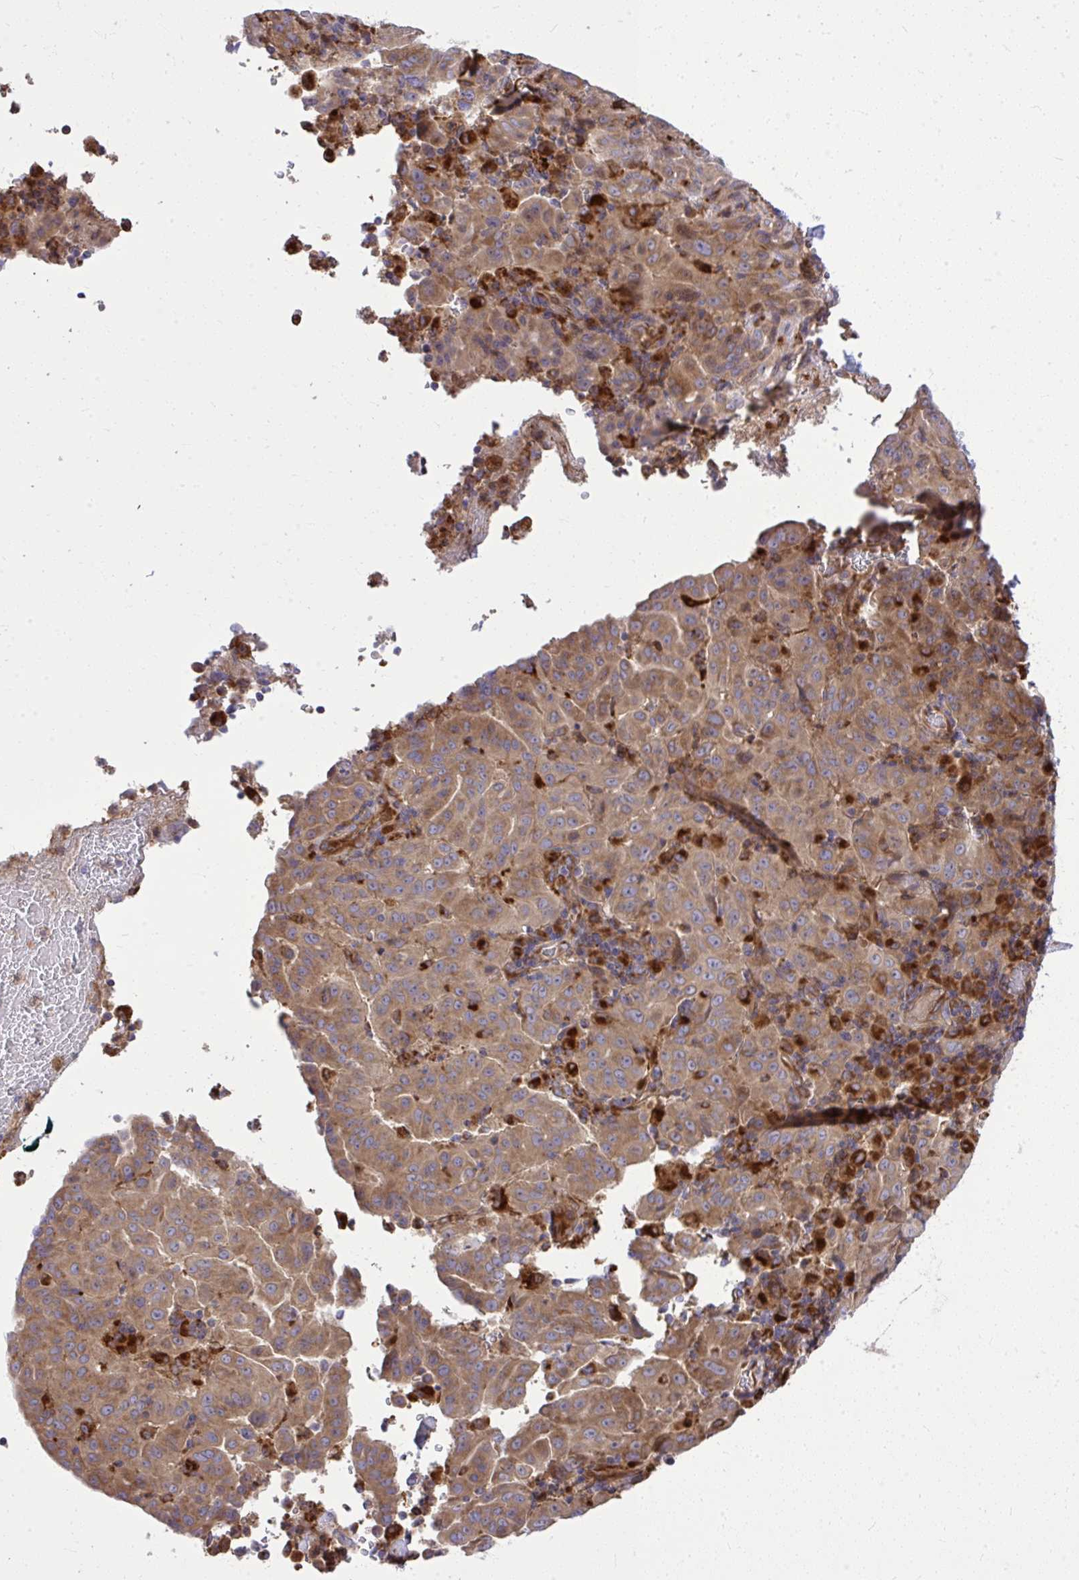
{"staining": {"intensity": "moderate", "quantity": ">75%", "location": "cytoplasmic/membranous"}, "tissue": "pancreatic cancer", "cell_type": "Tumor cells", "image_type": "cancer", "snomed": [{"axis": "morphology", "description": "Adenocarcinoma, NOS"}, {"axis": "topography", "description": "Pancreas"}], "caption": "About >75% of tumor cells in human pancreatic adenocarcinoma reveal moderate cytoplasmic/membranous protein positivity as visualized by brown immunohistochemical staining.", "gene": "PAIP2", "patient": {"sex": "male", "age": 63}}